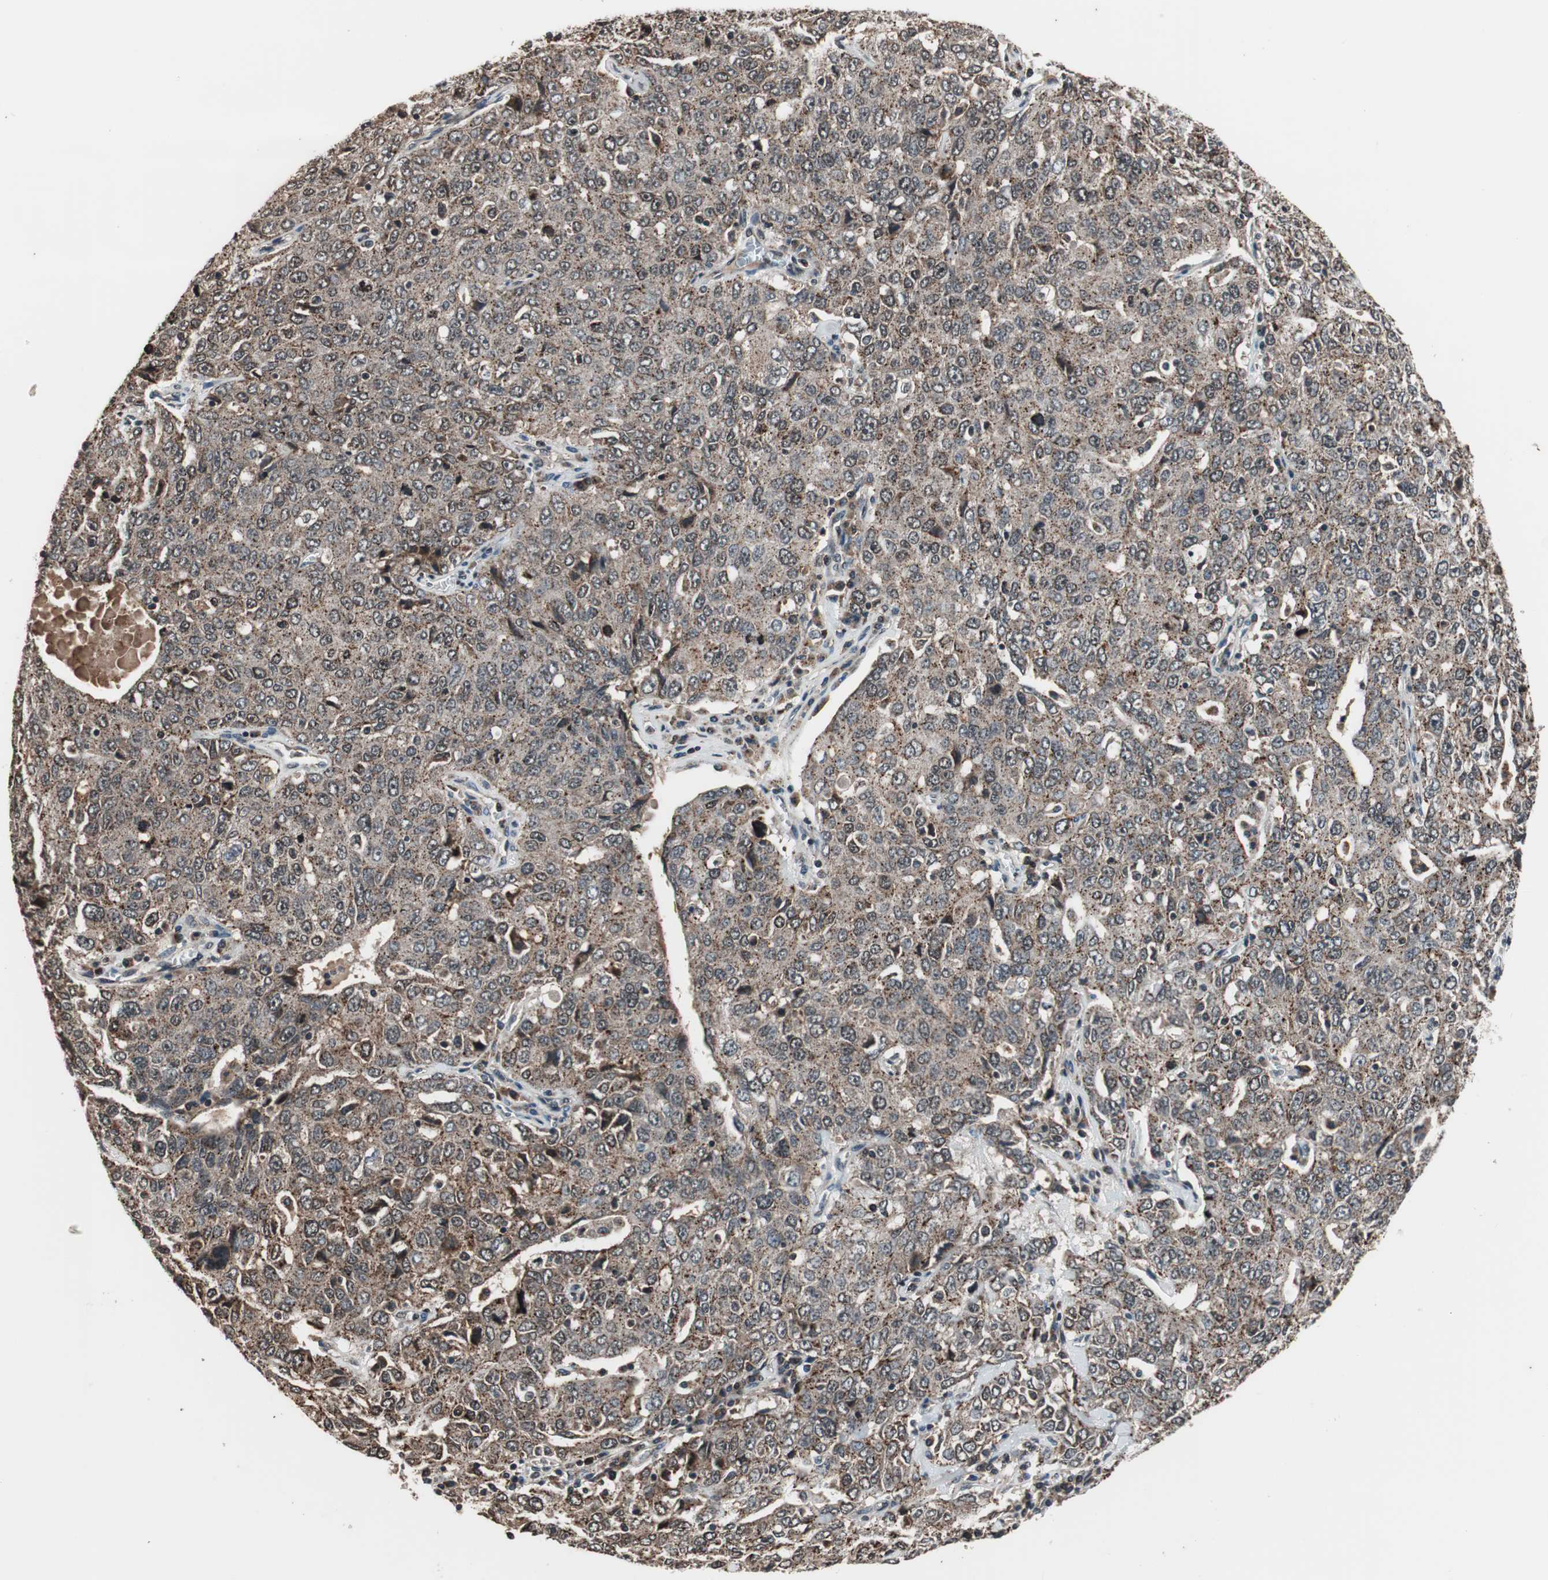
{"staining": {"intensity": "weak", "quantity": ">75%", "location": "cytoplasmic/membranous"}, "tissue": "ovarian cancer", "cell_type": "Tumor cells", "image_type": "cancer", "snomed": [{"axis": "morphology", "description": "Carcinoma, endometroid"}, {"axis": "topography", "description": "Ovary"}], "caption": "An image of ovarian cancer (endometroid carcinoma) stained for a protein displays weak cytoplasmic/membranous brown staining in tumor cells.", "gene": "RFC1", "patient": {"sex": "female", "age": 62}}